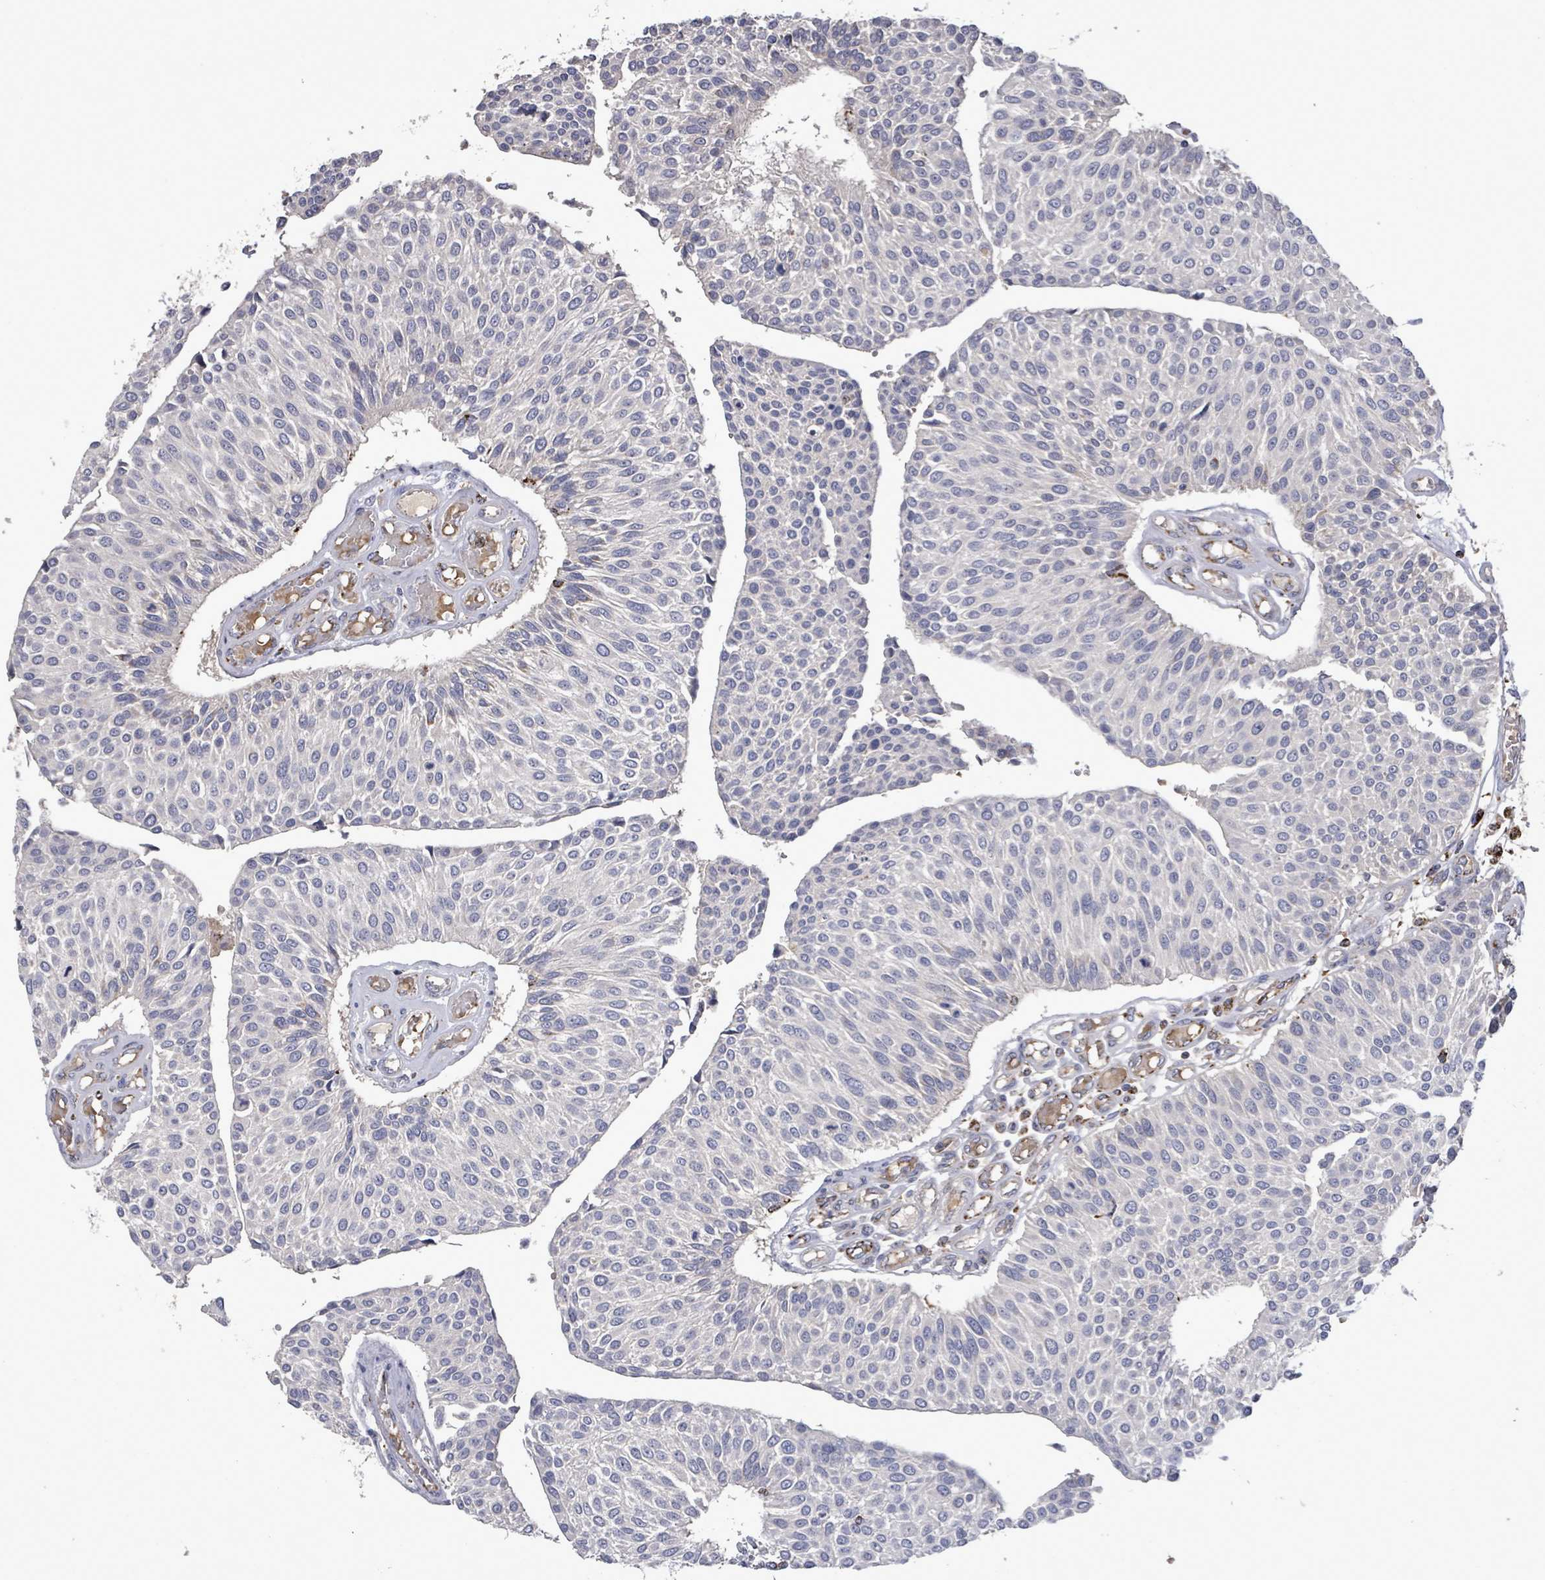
{"staining": {"intensity": "negative", "quantity": "none", "location": "none"}, "tissue": "urothelial cancer", "cell_type": "Tumor cells", "image_type": "cancer", "snomed": [{"axis": "morphology", "description": "Urothelial carcinoma, NOS"}, {"axis": "topography", "description": "Urinary bladder"}], "caption": "High magnification brightfield microscopy of urothelial cancer stained with DAB (3,3'-diaminobenzidine) (brown) and counterstained with hematoxylin (blue): tumor cells show no significant staining. (Immunohistochemistry (ihc), brightfield microscopy, high magnification).", "gene": "MTMR12", "patient": {"sex": "male", "age": 55}}